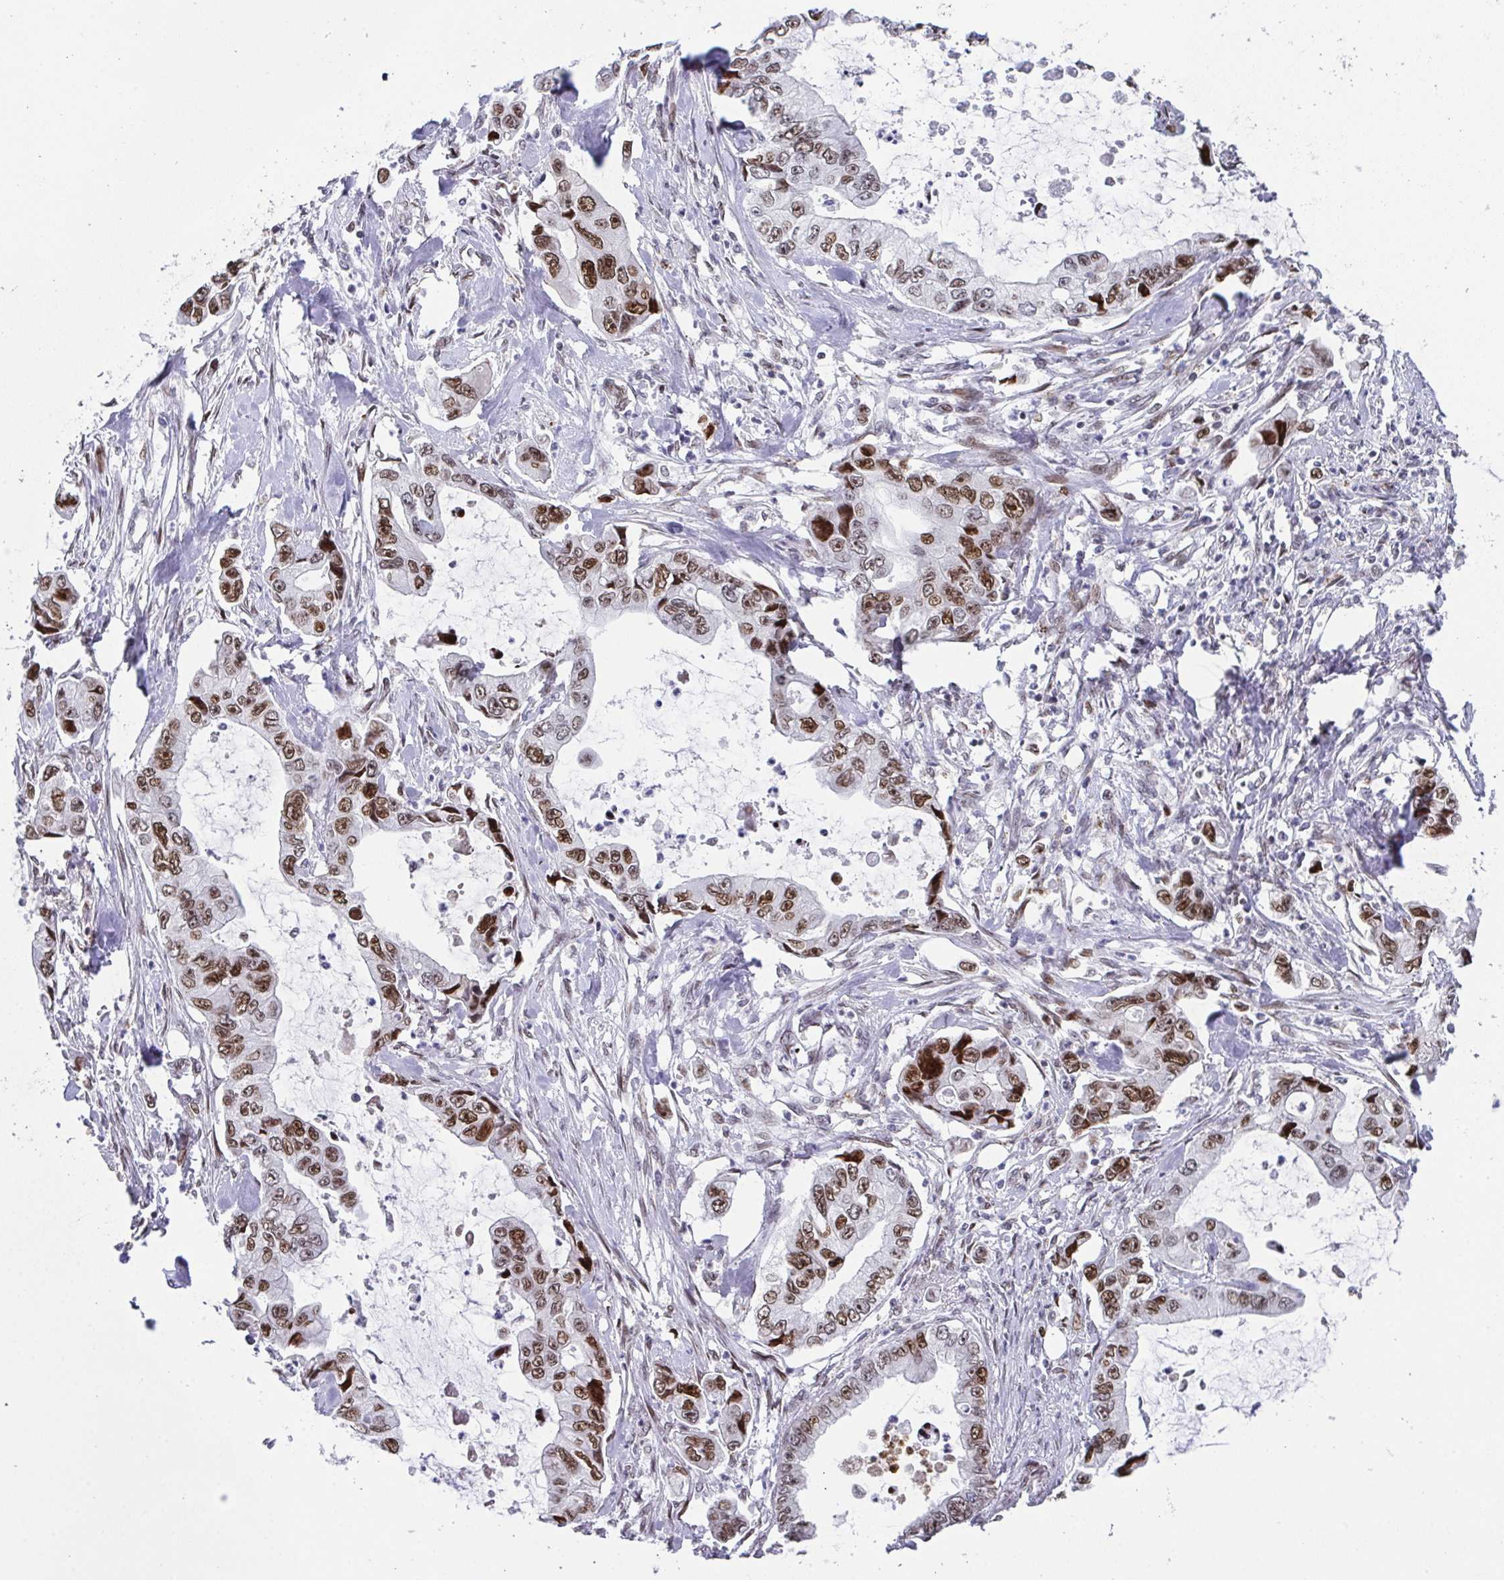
{"staining": {"intensity": "moderate", "quantity": ">75%", "location": "nuclear"}, "tissue": "stomach cancer", "cell_type": "Tumor cells", "image_type": "cancer", "snomed": [{"axis": "morphology", "description": "Adenocarcinoma, NOS"}, {"axis": "topography", "description": "Pancreas"}, {"axis": "topography", "description": "Stomach, upper"}, {"axis": "topography", "description": "Stomach"}], "caption": "Immunohistochemistry of human stomach cancer exhibits medium levels of moderate nuclear staining in approximately >75% of tumor cells.", "gene": "RB1", "patient": {"sex": "male", "age": 77}}